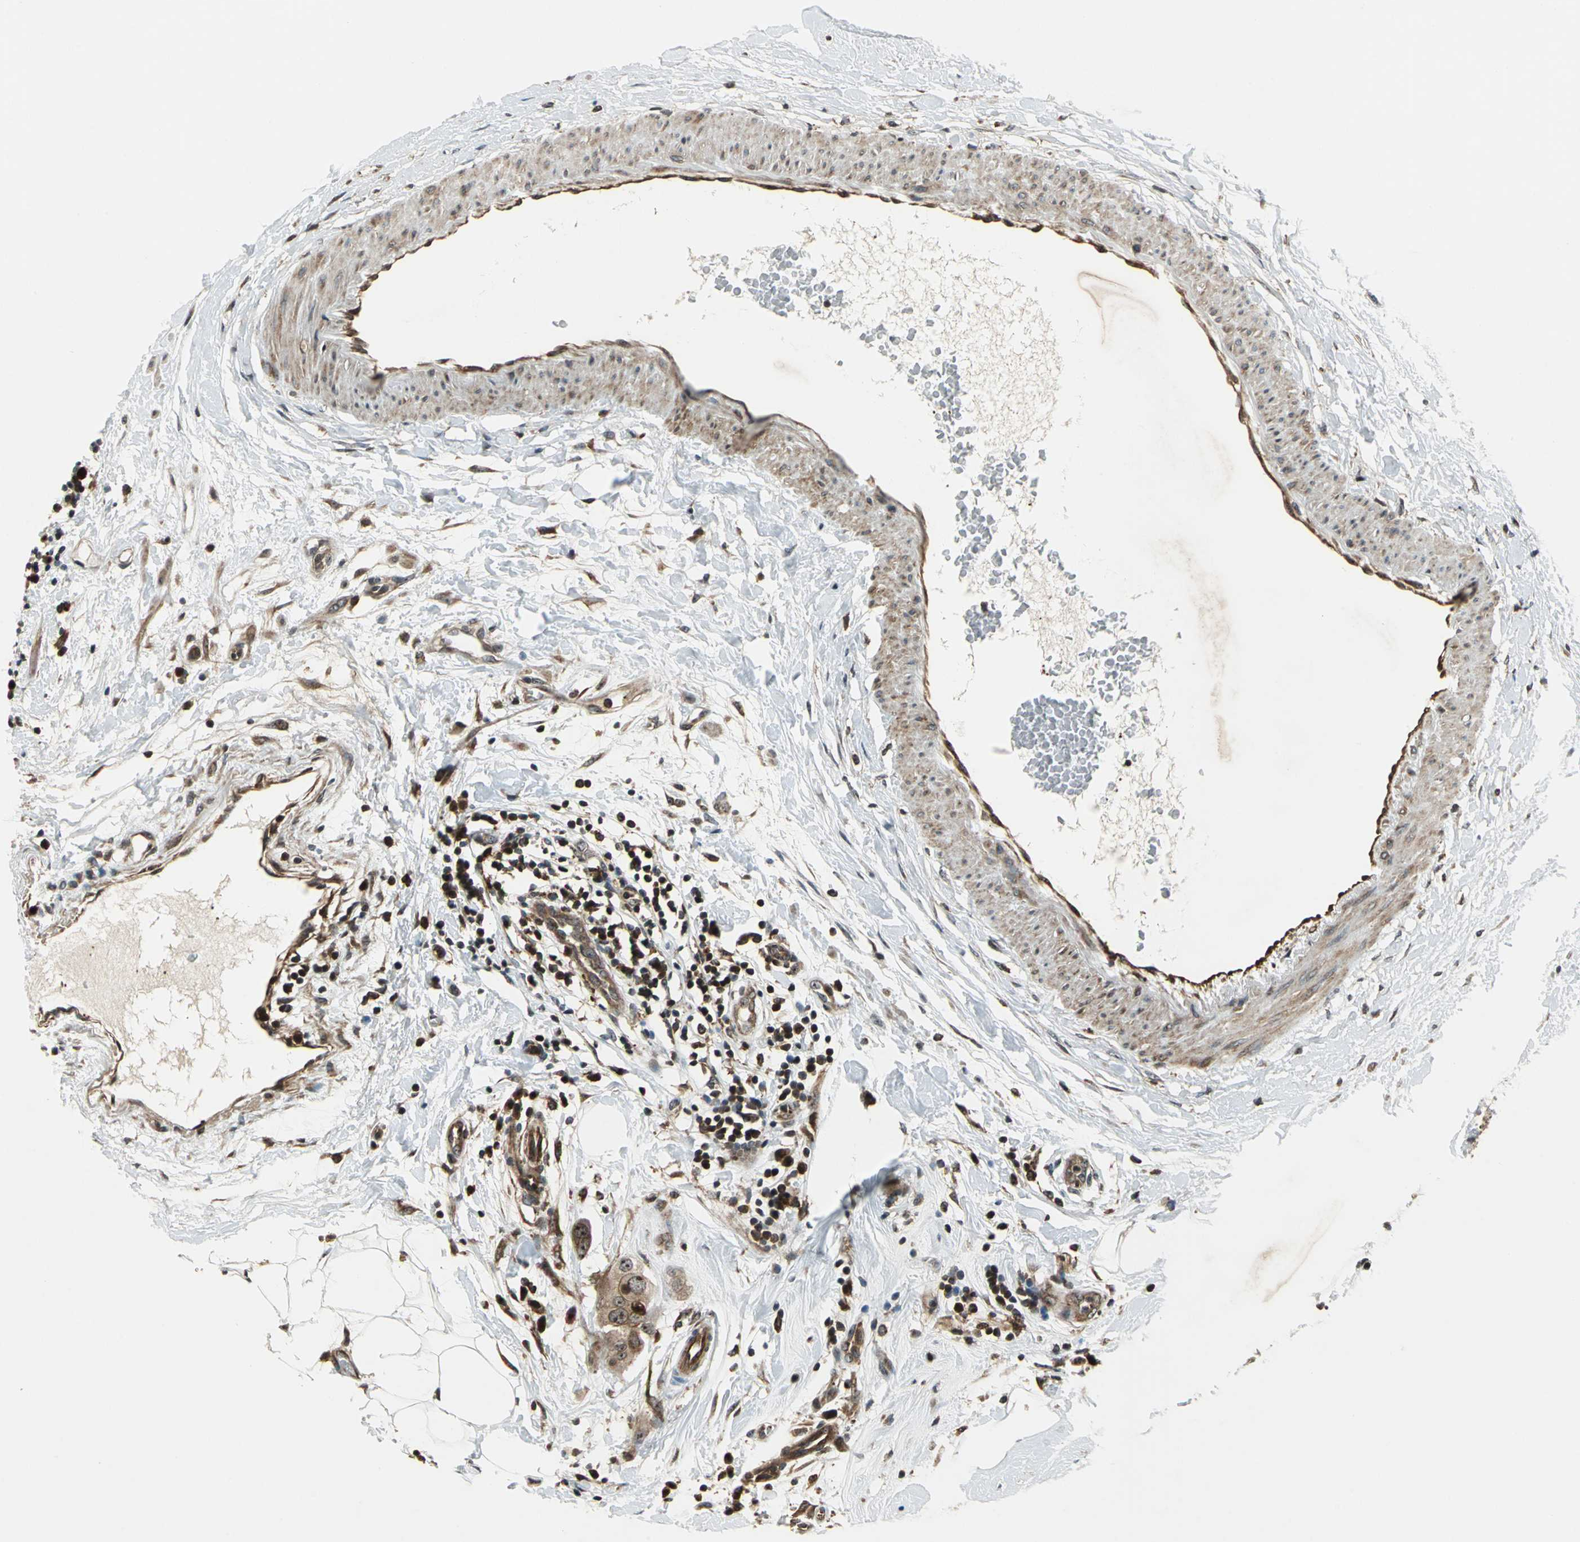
{"staining": {"intensity": "moderate", "quantity": ">75%", "location": "cytoplasmic/membranous"}, "tissue": "breast cancer", "cell_type": "Tumor cells", "image_type": "cancer", "snomed": [{"axis": "morphology", "description": "Duct carcinoma"}, {"axis": "topography", "description": "Breast"}], "caption": "The image shows a brown stain indicating the presence of a protein in the cytoplasmic/membranous of tumor cells in breast cancer (intraductal carcinoma).", "gene": "AATF", "patient": {"sex": "female", "age": 40}}